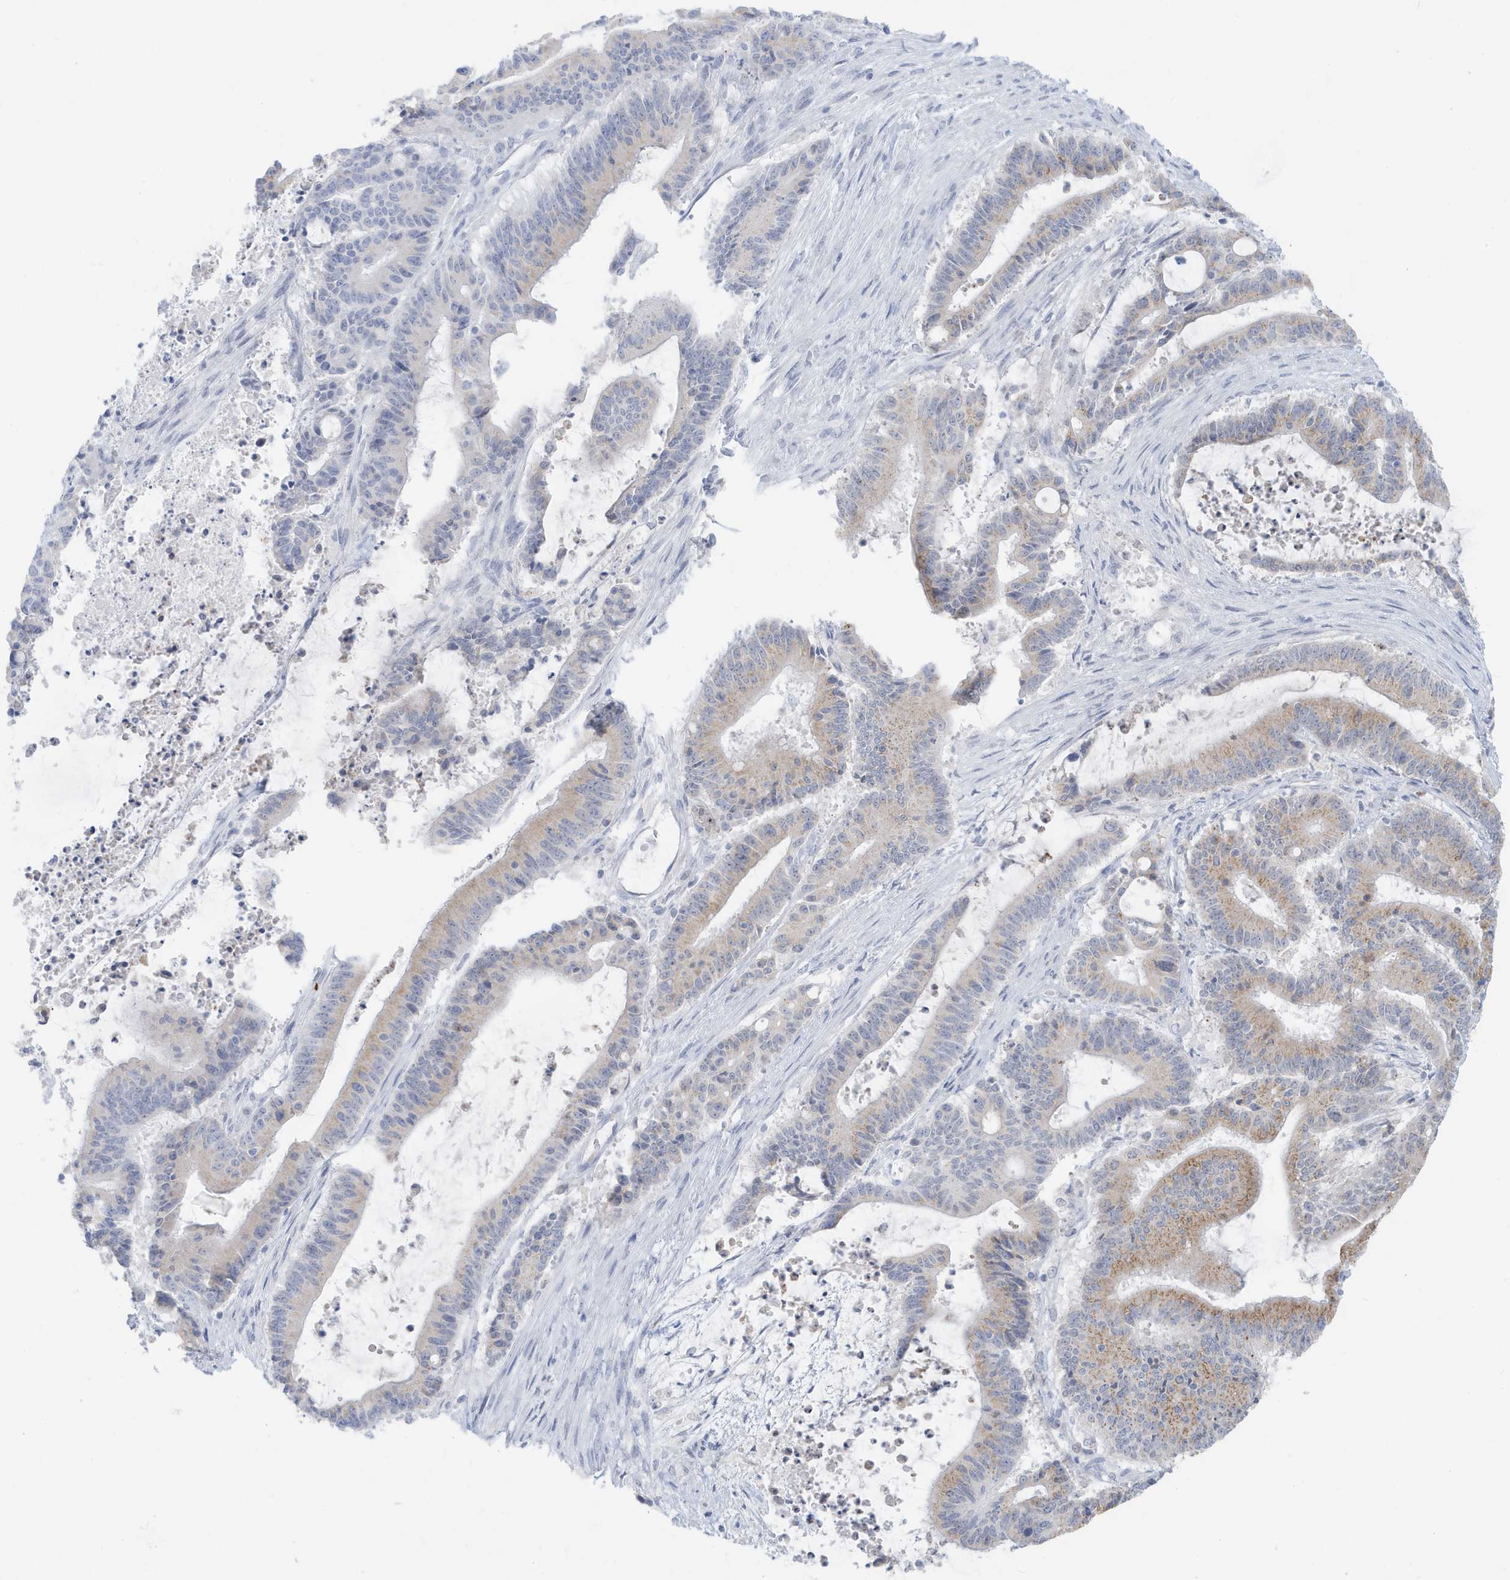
{"staining": {"intensity": "moderate", "quantity": ">75%", "location": "cytoplasmic/membranous"}, "tissue": "liver cancer", "cell_type": "Tumor cells", "image_type": "cancer", "snomed": [{"axis": "morphology", "description": "Normal tissue, NOS"}, {"axis": "morphology", "description": "Cholangiocarcinoma"}, {"axis": "topography", "description": "Liver"}, {"axis": "topography", "description": "Peripheral nerve tissue"}], "caption": "Tumor cells display moderate cytoplasmic/membranous positivity in about >75% of cells in liver cancer (cholangiocarcinoma).", "gene": "RER1", "patient": {"sex": "female", "age": 73}}